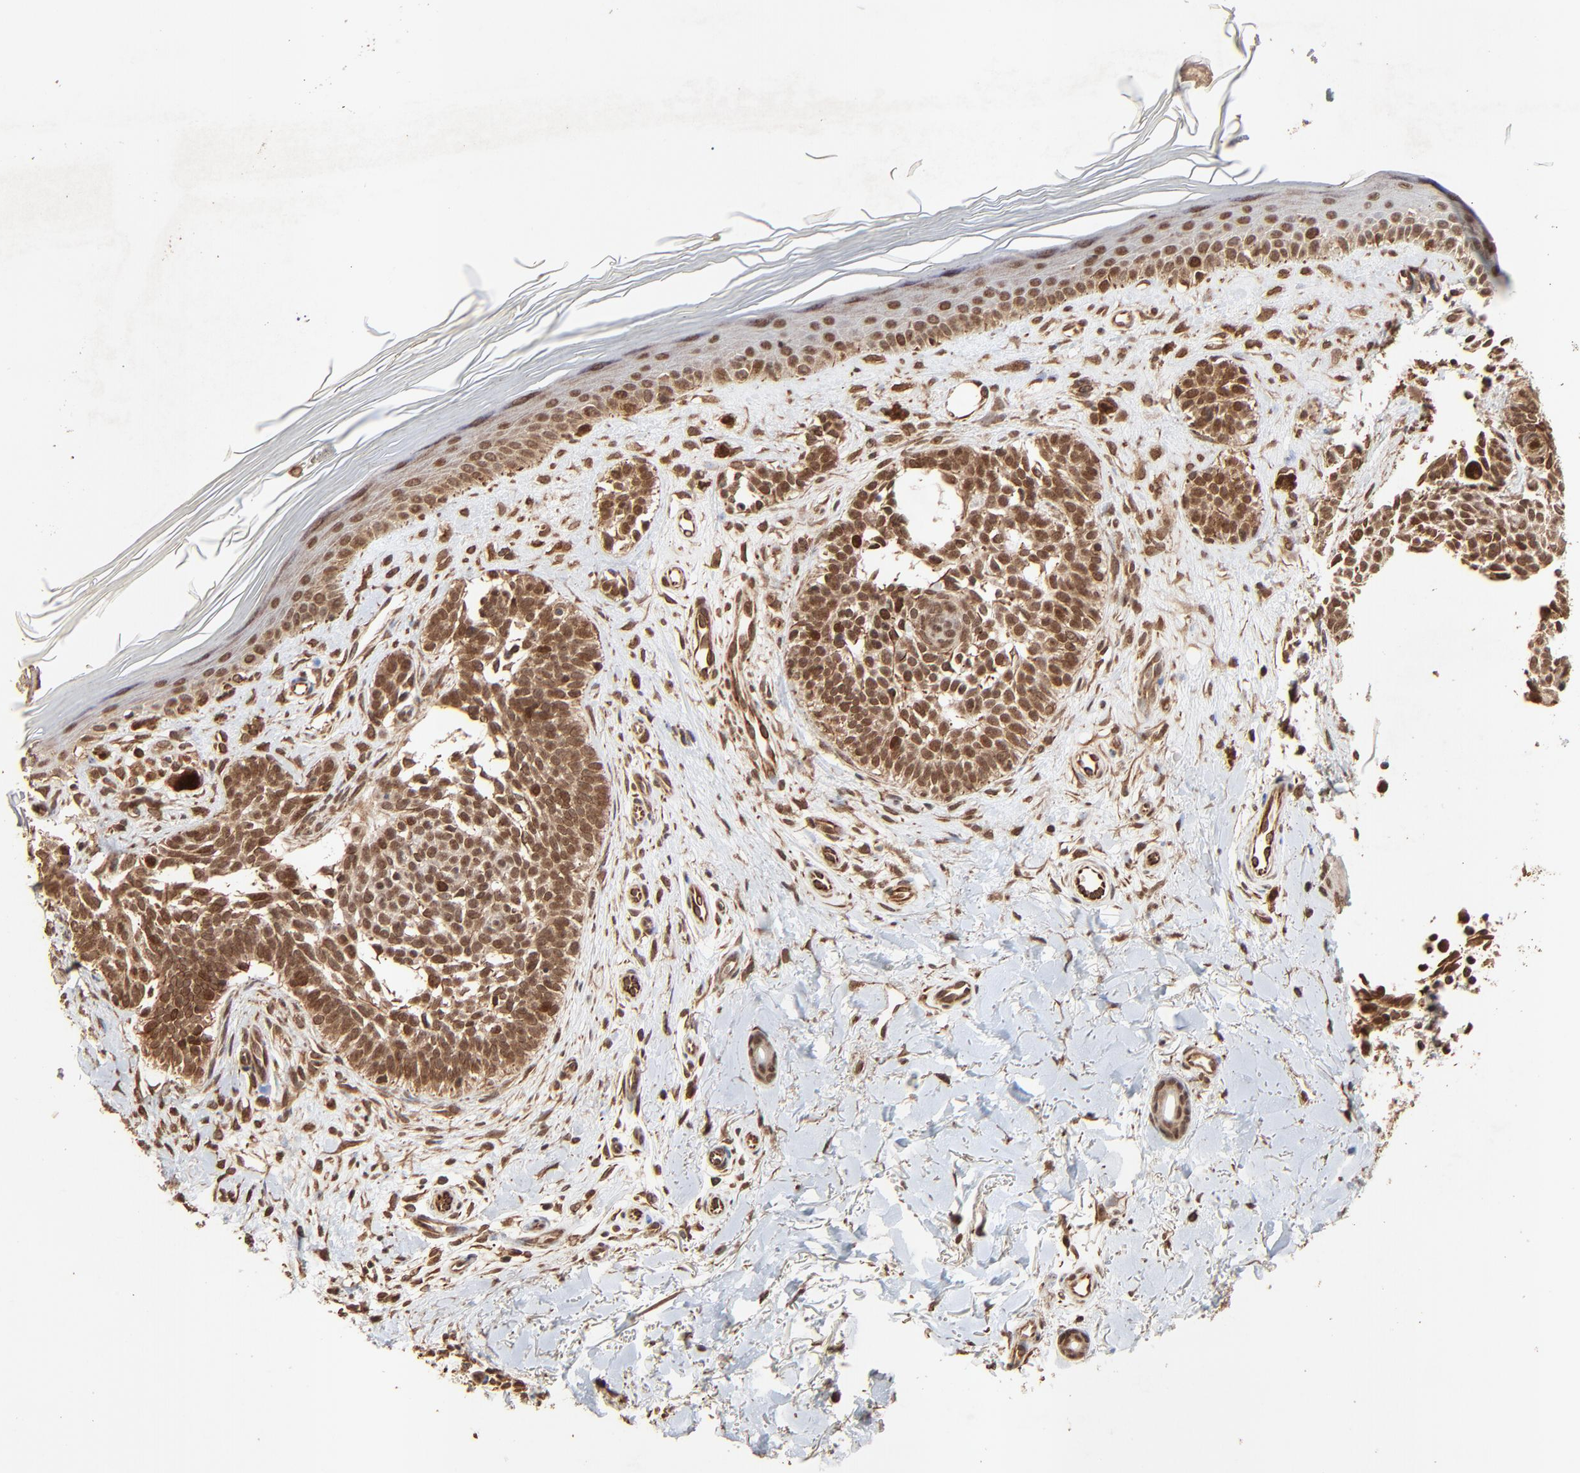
{"staining": {"intensity": "moderate", "quantity": ">75%", "location": "cytoplasmic/membranous,nuclear"}, "tissue": "skin cancer", "cell_type": "Tumor cells", "image_type": "cancer", "snomed": [{"axis": "morphology", "description": "Normal tissue, NOS"}, {"axis": "morphology", "description": "Basal cell carcinoma"}, {"axis": "topography", "description": "Skin"}], "caption": "Tumor cells demonstrate moderate cytoplasmic/membranous and nuclear staining in approximately >75% of cells in skin cancer. The staining is performed using DAB brown chromogen to label protein expression. The nuclei are counter-stained blue using hematoxylin.", "gene": "FAM227A", "patient": {"sex": "female", "age": 58}}